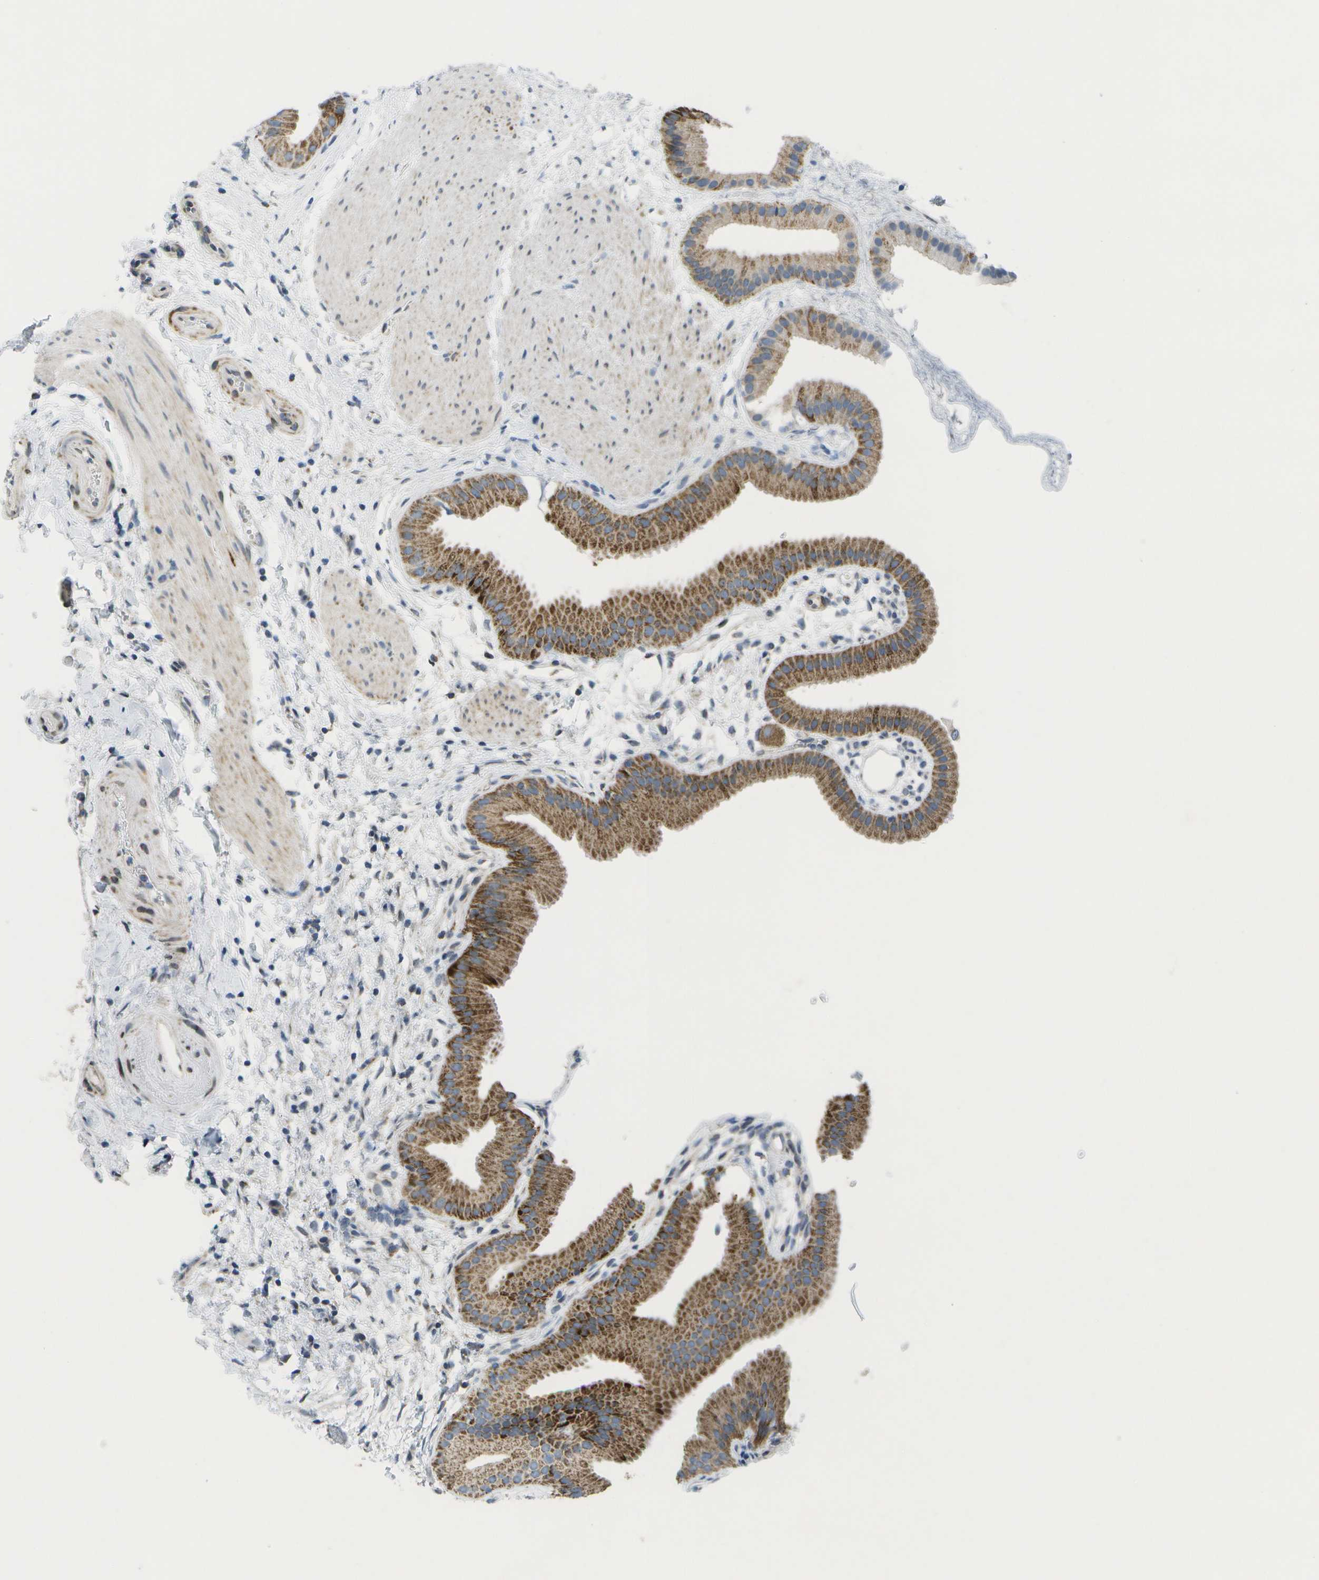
{"staining": {"intensity": "moderate", "quantity": ">75%", "location": "cytoplasmic/membranous"}, "tissue": "gallbladder", "cell_type": "Glandular cells", "image_type": "normal", "snomed": [{"axis": "morphology", "description": "Normal tissue, NOS"}, {"axis": "topography", "description": "Gallbladder"}], "caption": "Immunohistochemistry image of unremarkable gallbladder stained for a protein (brown), which displays medium levels of moderate cytoplasmic/membranous expression in approximately >75% of glandular cells.", "gene": "TMEM223", "patient": {"sex": "female", "age": 64}}